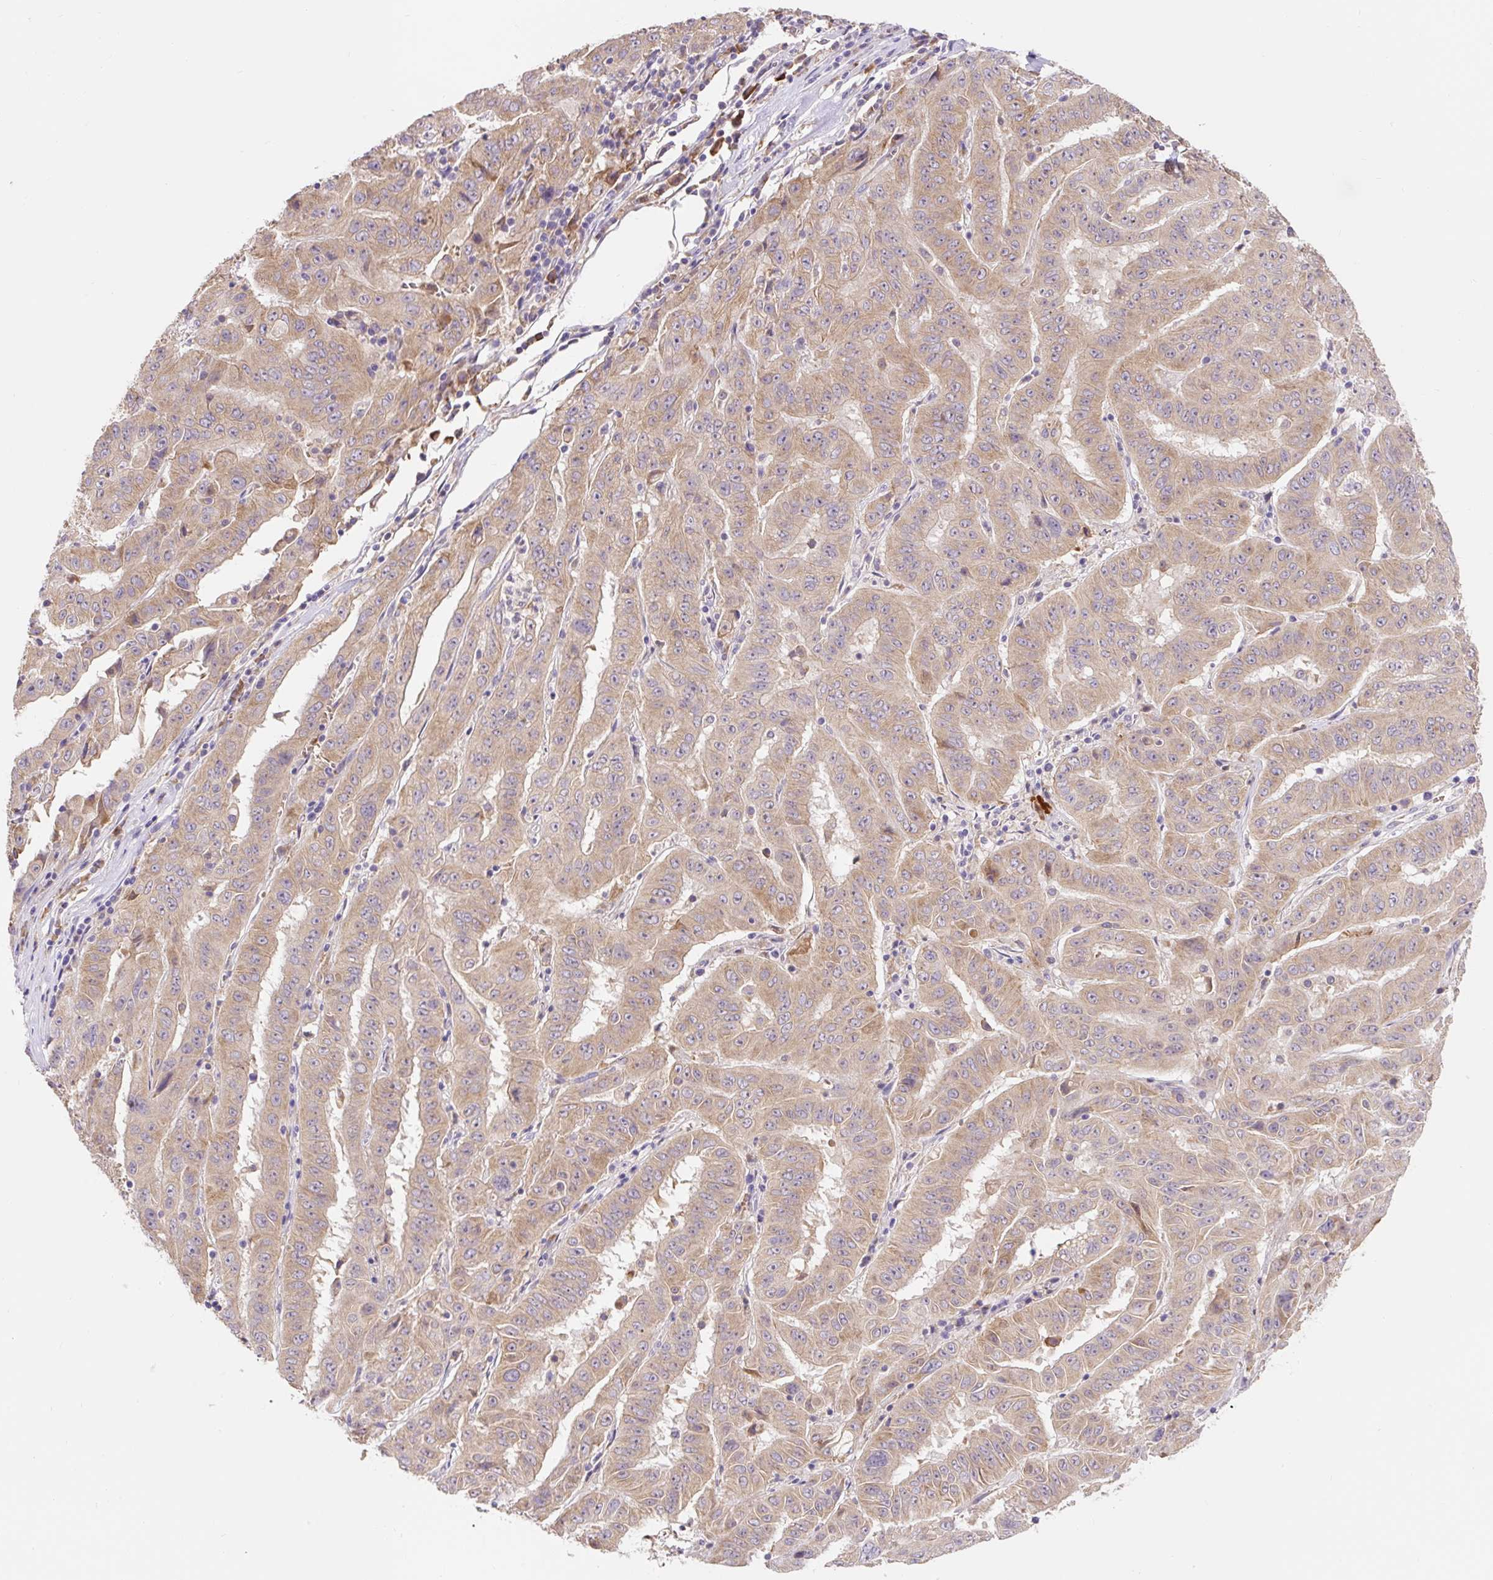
{"staining": {"intensity": "weak", "quantity": ">75%", "location": "cytoplasmic/membranous"}, "tissue": "pancreatic cancer", "cell_type": "Tumor cells", "image_type": "cancer", "snomed": [{"axis": "morphology", "description": "Adenocarcinoma, NOS"}, {"axis": "topography", "description": "Pancreas"}], "caption": "Immunohistochemical staining of pancreatic cancer shows weak cytoplasmic/membranous protein positivity in about >75% of tumor cells.", "gene": "SEC63", "patient": {"sex": "male", "age": 63}}